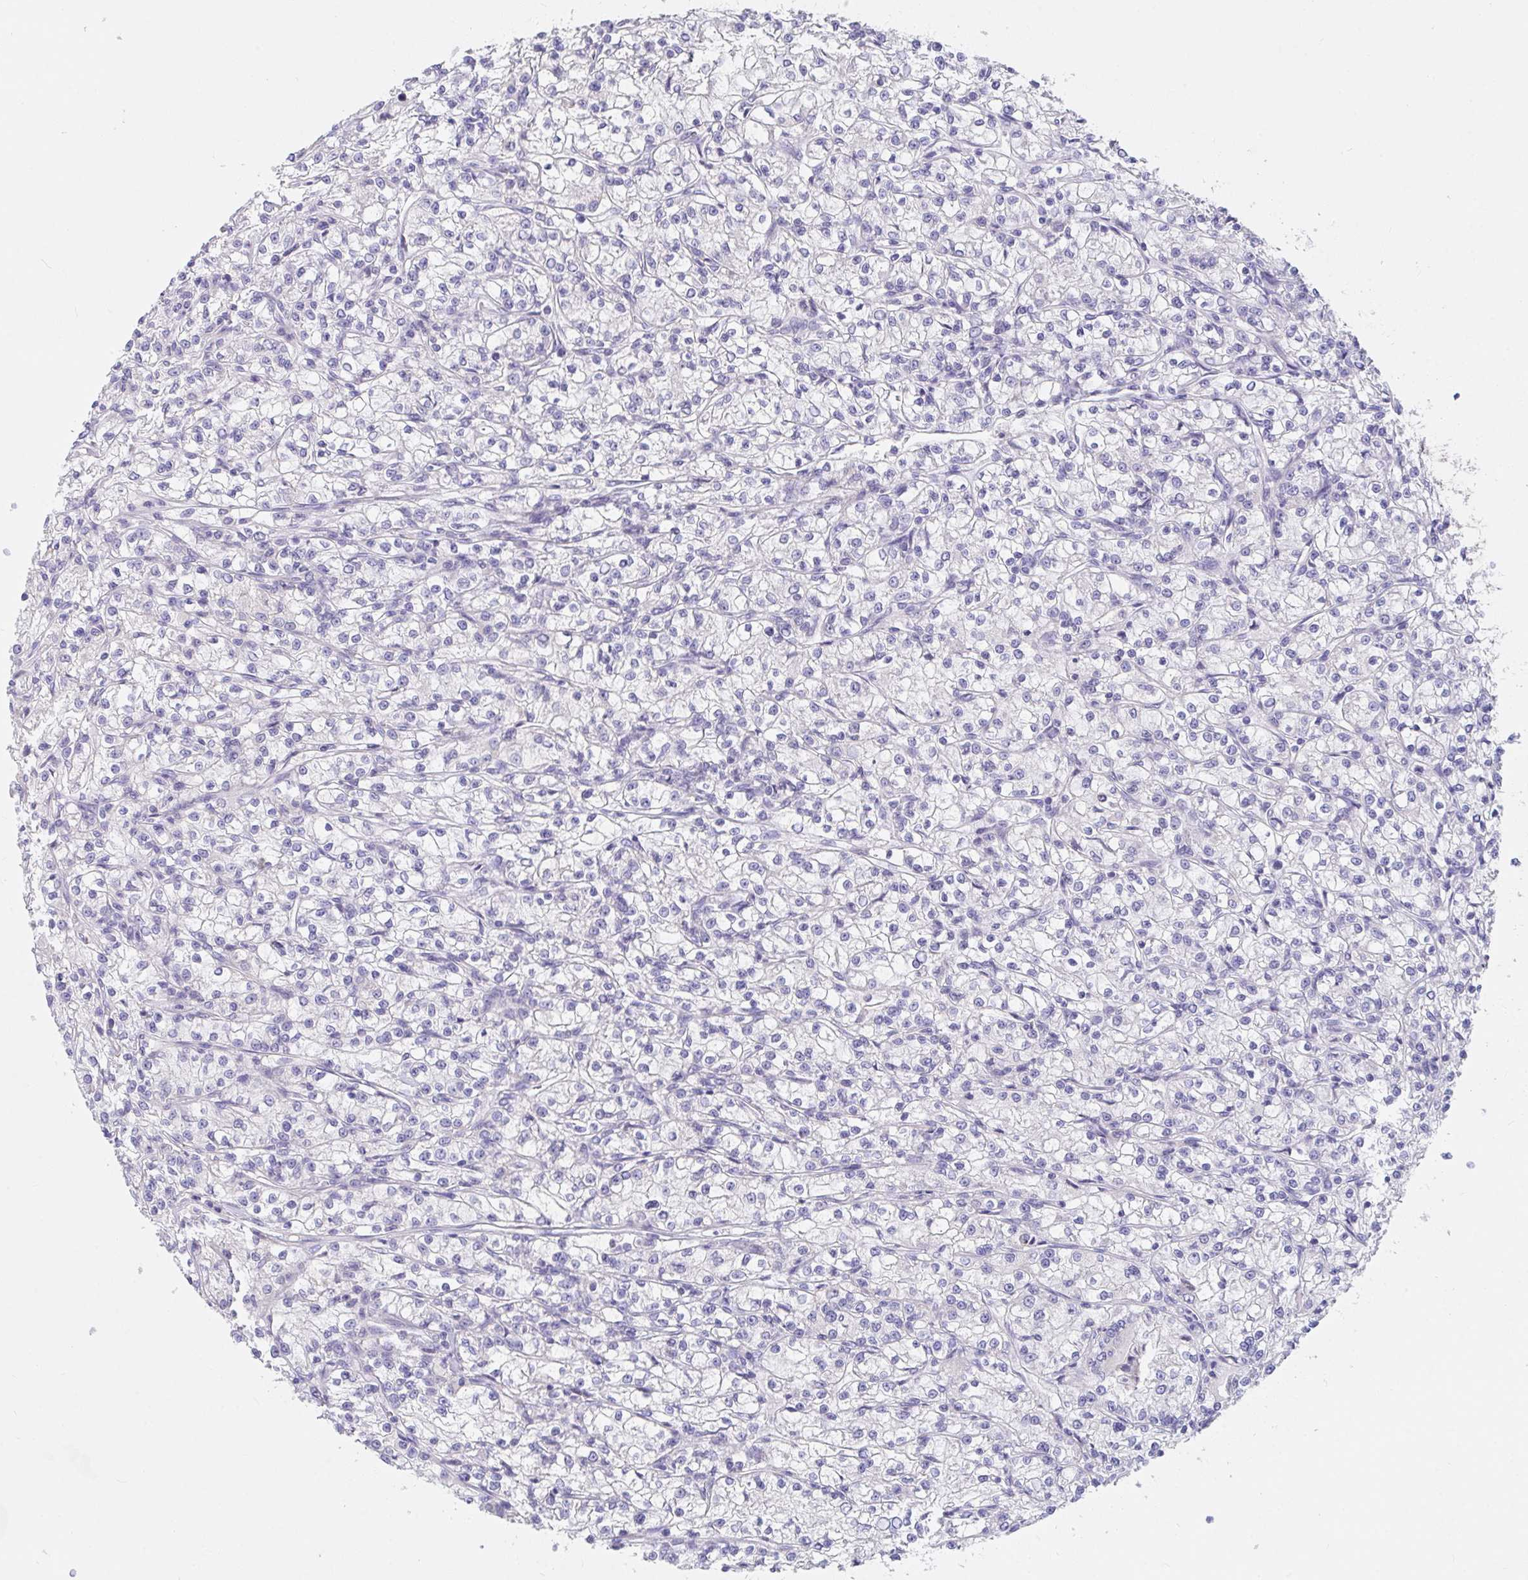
{"staining": {"intensity": "negative", "quantity": "none", "location": "none"}, "tissue": "renal cancer", "cell_type": "Tumor cells", "image_type": "cancer", "snomed": [{"axis": "morphology", "description": "Adenocarcinoma, NOS"}, {"axis": "topography", "description": "Kidney"}], "caption": "Tumor cells show no significant positivity in adenocarcinoma (renal).", "gene": "ZNF561", "patient": {"sex": "female", "age": 59}}